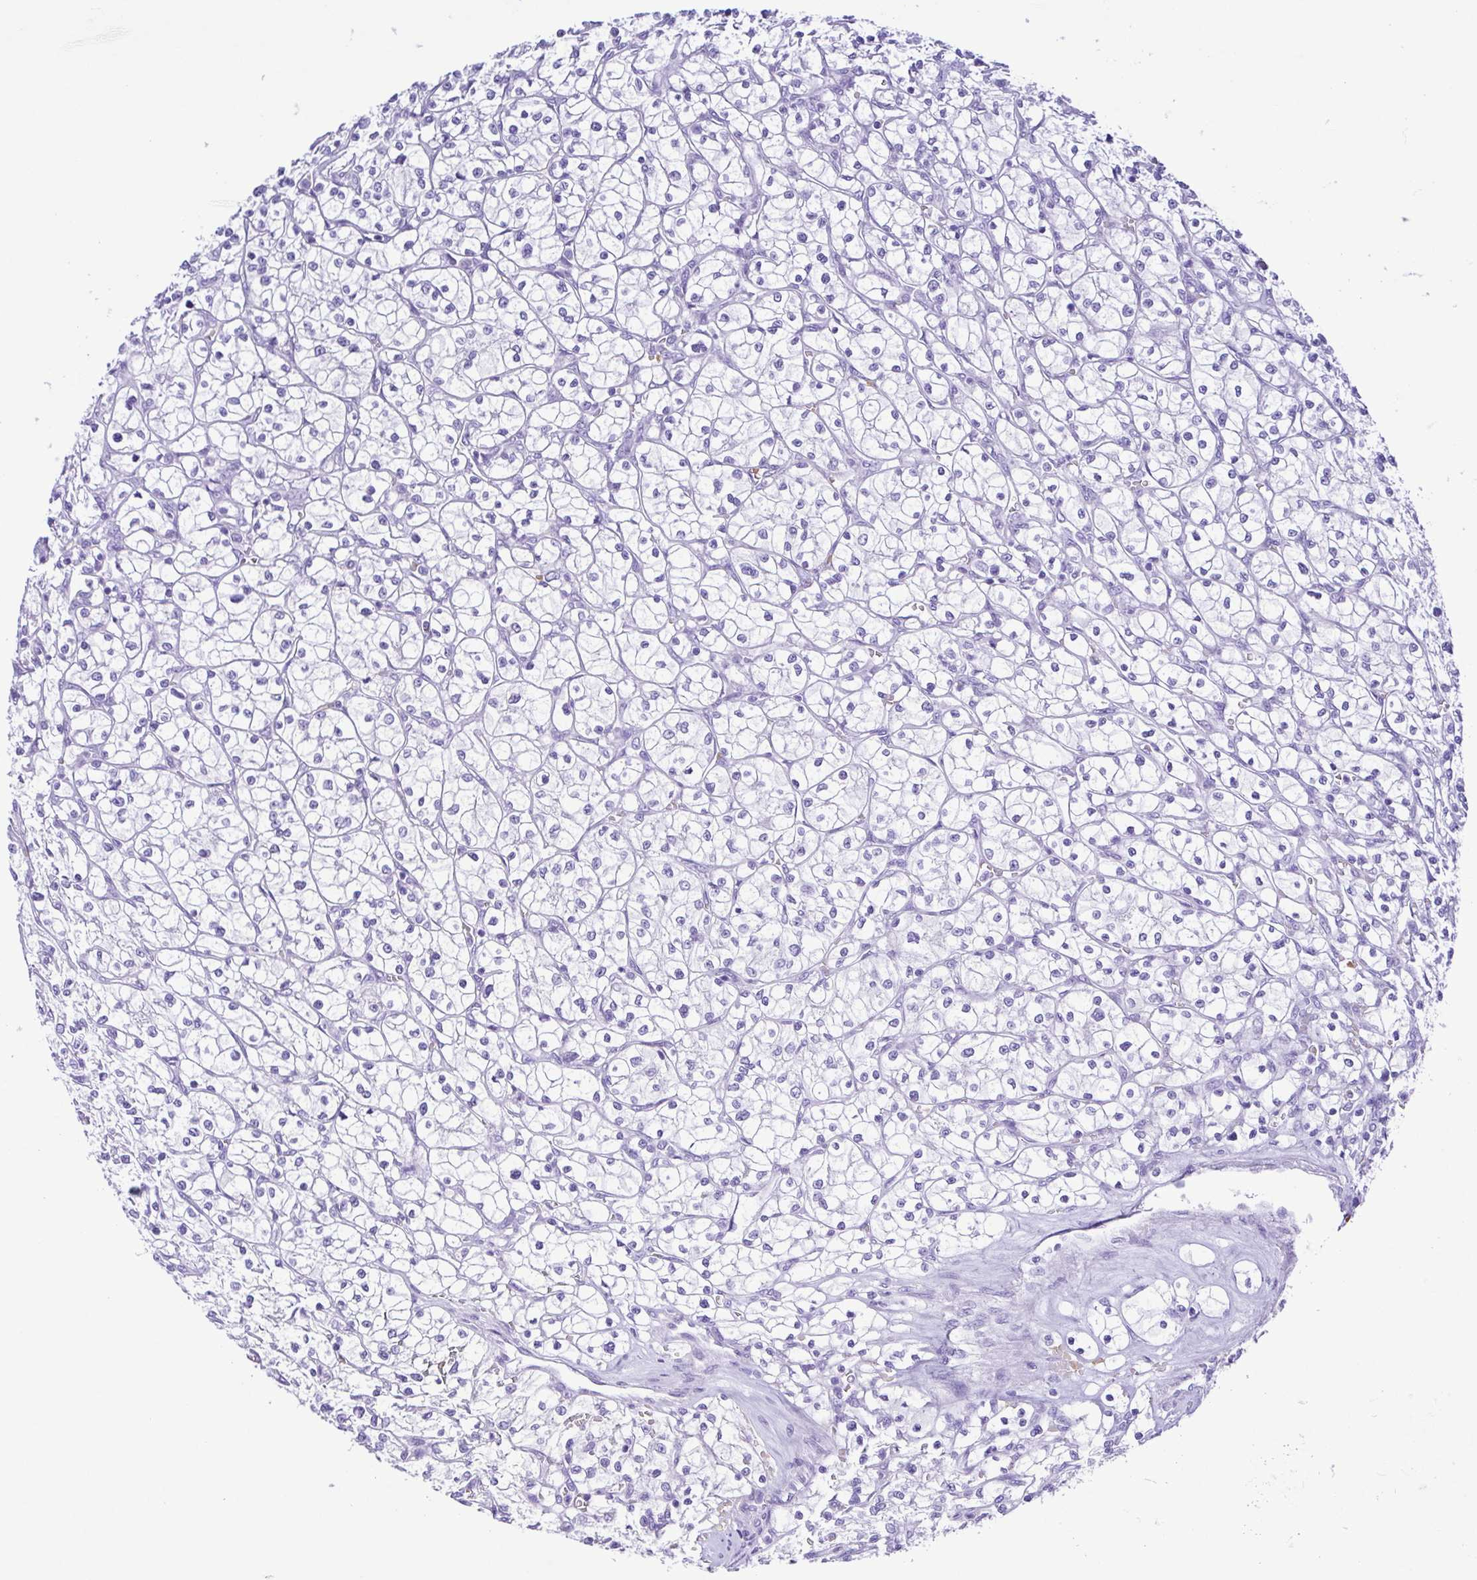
{"staining": {"intensity": "negative", "quantity": "none", "location": "none"}, "tissue": "renal cancer", "cell_type": "Tumor cells", "image_type": "cancer", "snomed": [{"axis": "morphology", "description": "Adenocarcinoma, NOS"}, {"axis": "topography", "description": "Kidney"}], "caption": "The immunohistochemistry (IHC) photomicrograph has no significant positivity in tumor cells of renal adenocarcinoma tissue.", "gene": "SYT1", "patient": {"sex": "female", "age": 64}}